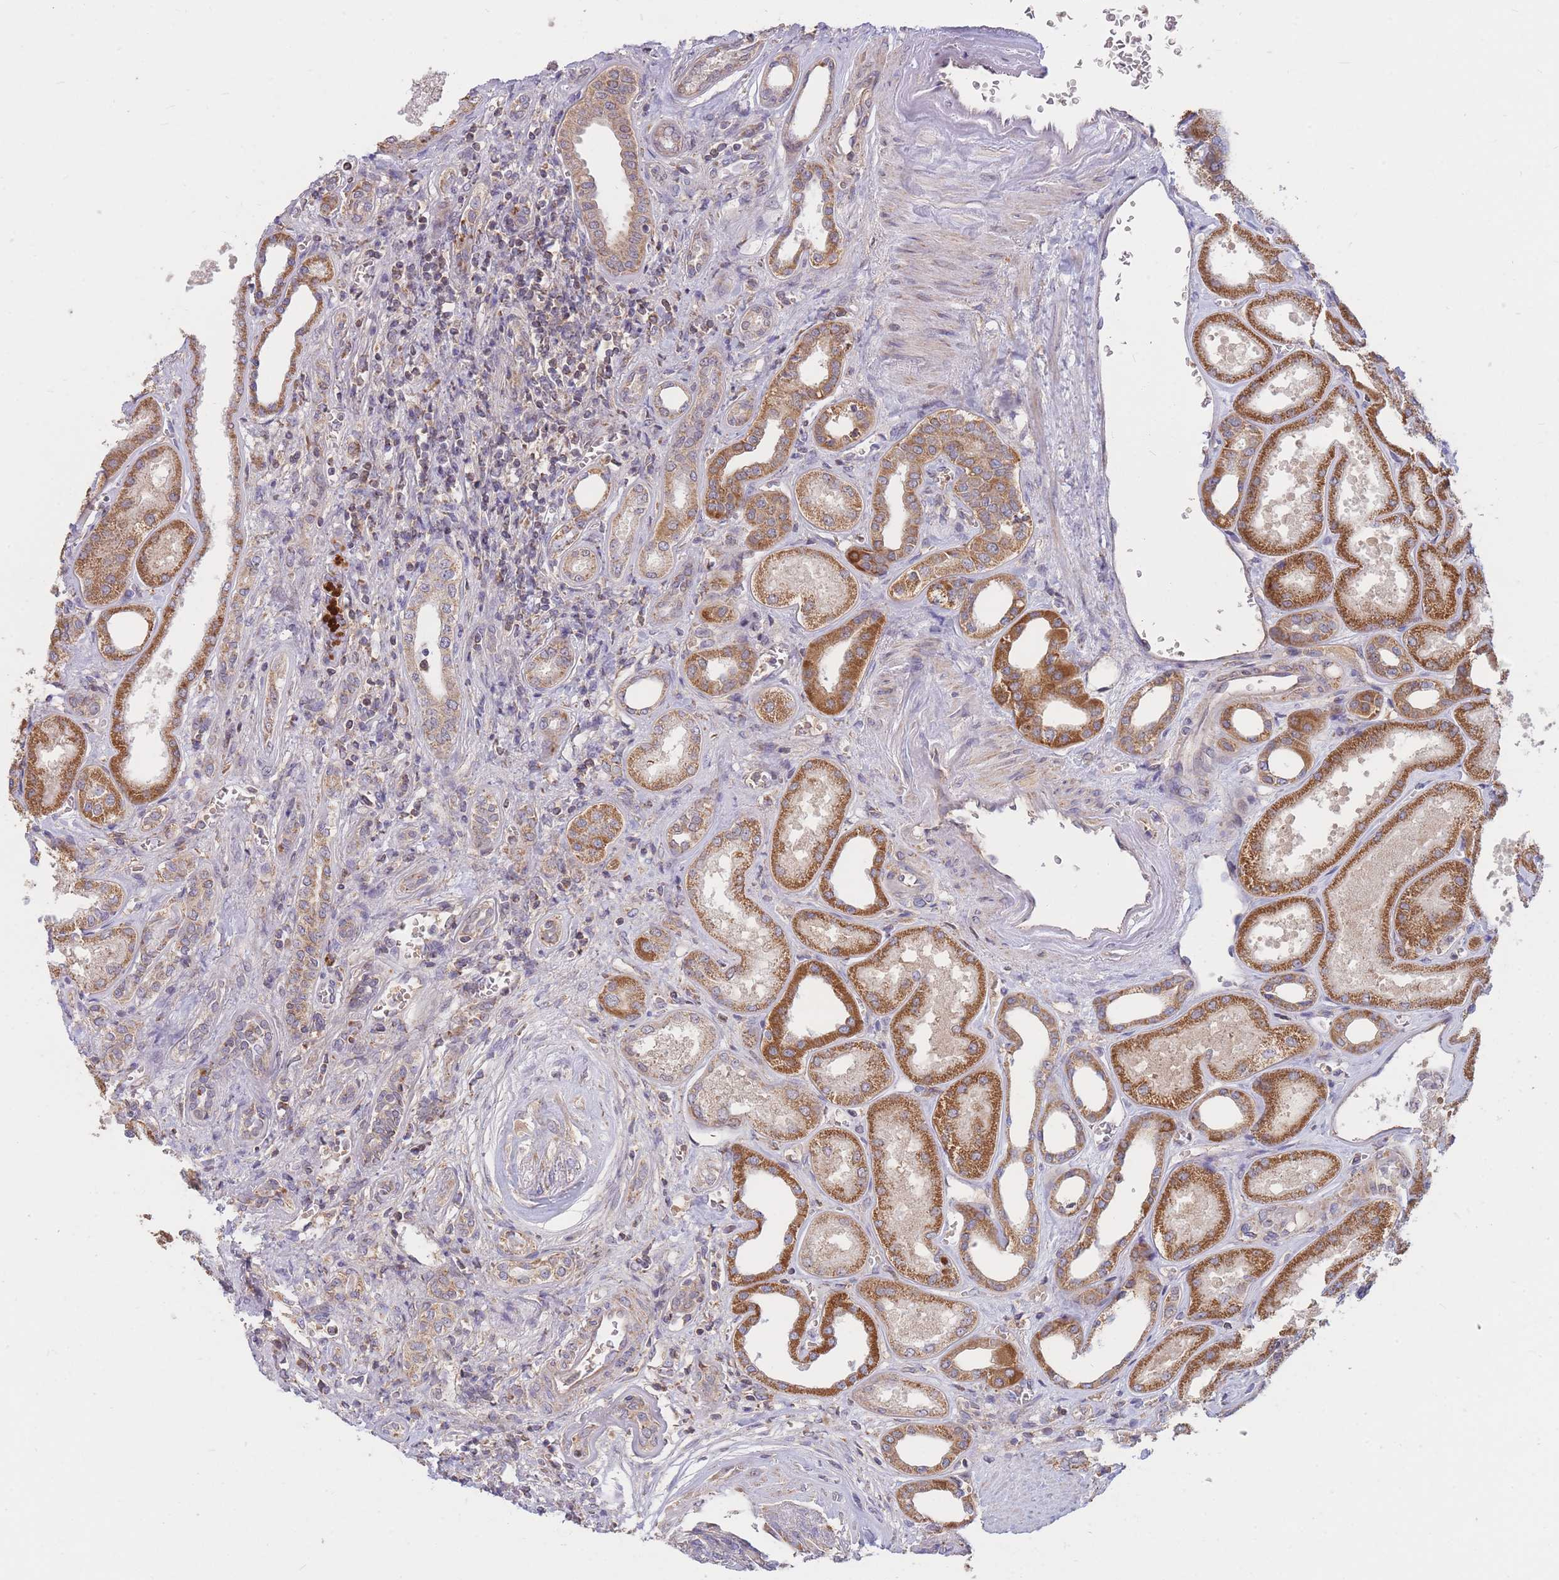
{"staining": {"intensity": "negative", "quantity": "none", "location": "none"}, "tissue": "kidney", "cell_type": "Cells in glomeruli", "image_type": "normal", "snomed": [{"axis": "morphology", "description": "Normal tissue, NOS"}, {"axis": "morphology", "description": "Adenocarcinoma, NOS"}, {"axis": "topography", "description": "Kidney"}], "caption": "This is an IHC photomicrograph of benign kidney. There is no expression in cells in glomeruli.", "gene": "PTPMT1", "patient": {"sex": "female", "age": 68}}